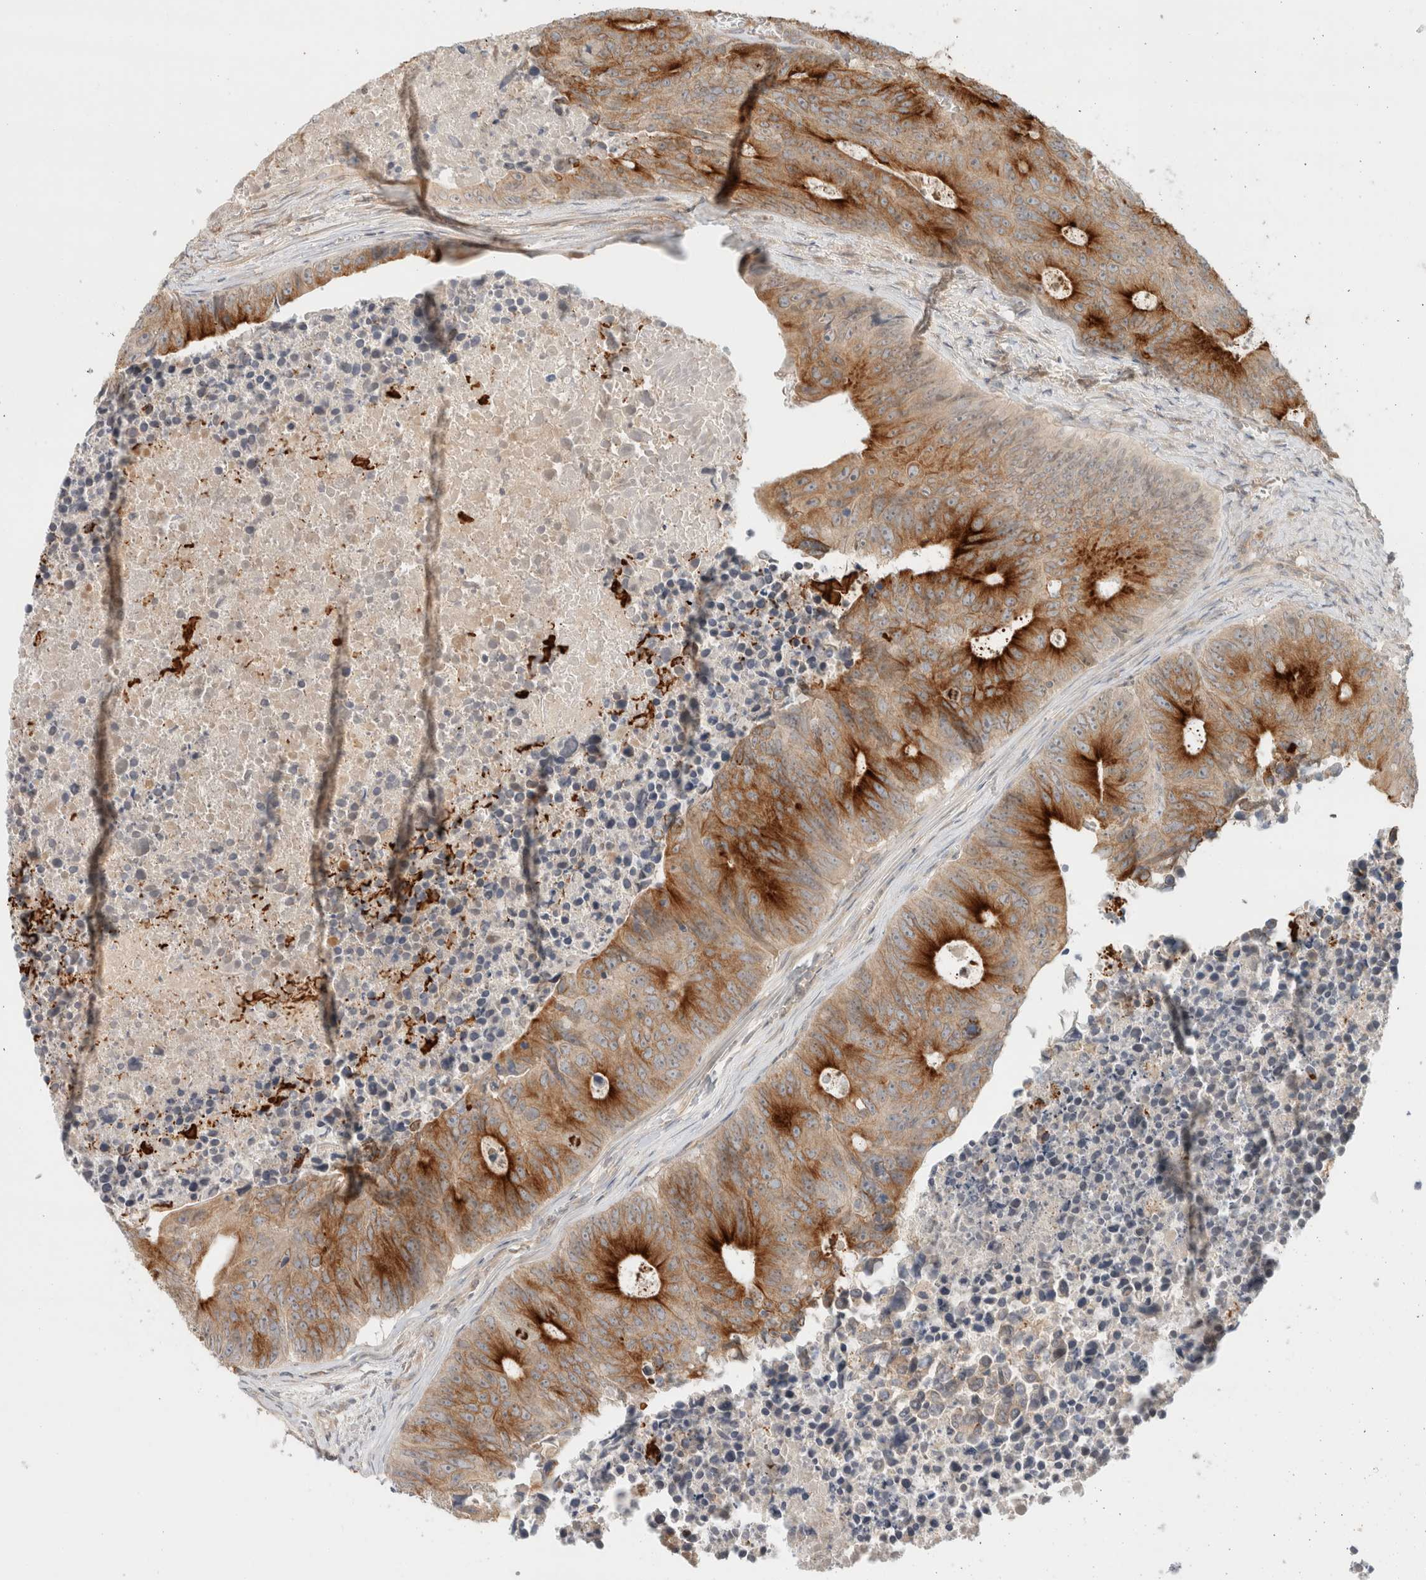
{"staining": {"intensity": "strong", "quantity": ">75%", "location": "cytoplasmic/membranous"}, "tissue": "colorectal cancer", "cell_type": "Tumor cells", "image_type": "cancer", "snomed": [{"axis": "morphology", "description": "Adenocarcinoma, NOS"}, {"axis": "topography", "description": "Colon"}], "caption": "IHC (DAB) staining of human colorectal adenocarcinoma shows strong cytoplasmic/membranous protein staining in approximately >75% of tumor cells.", "gene": "MARK3", "patient": {"sex": "male", "age": 87}}